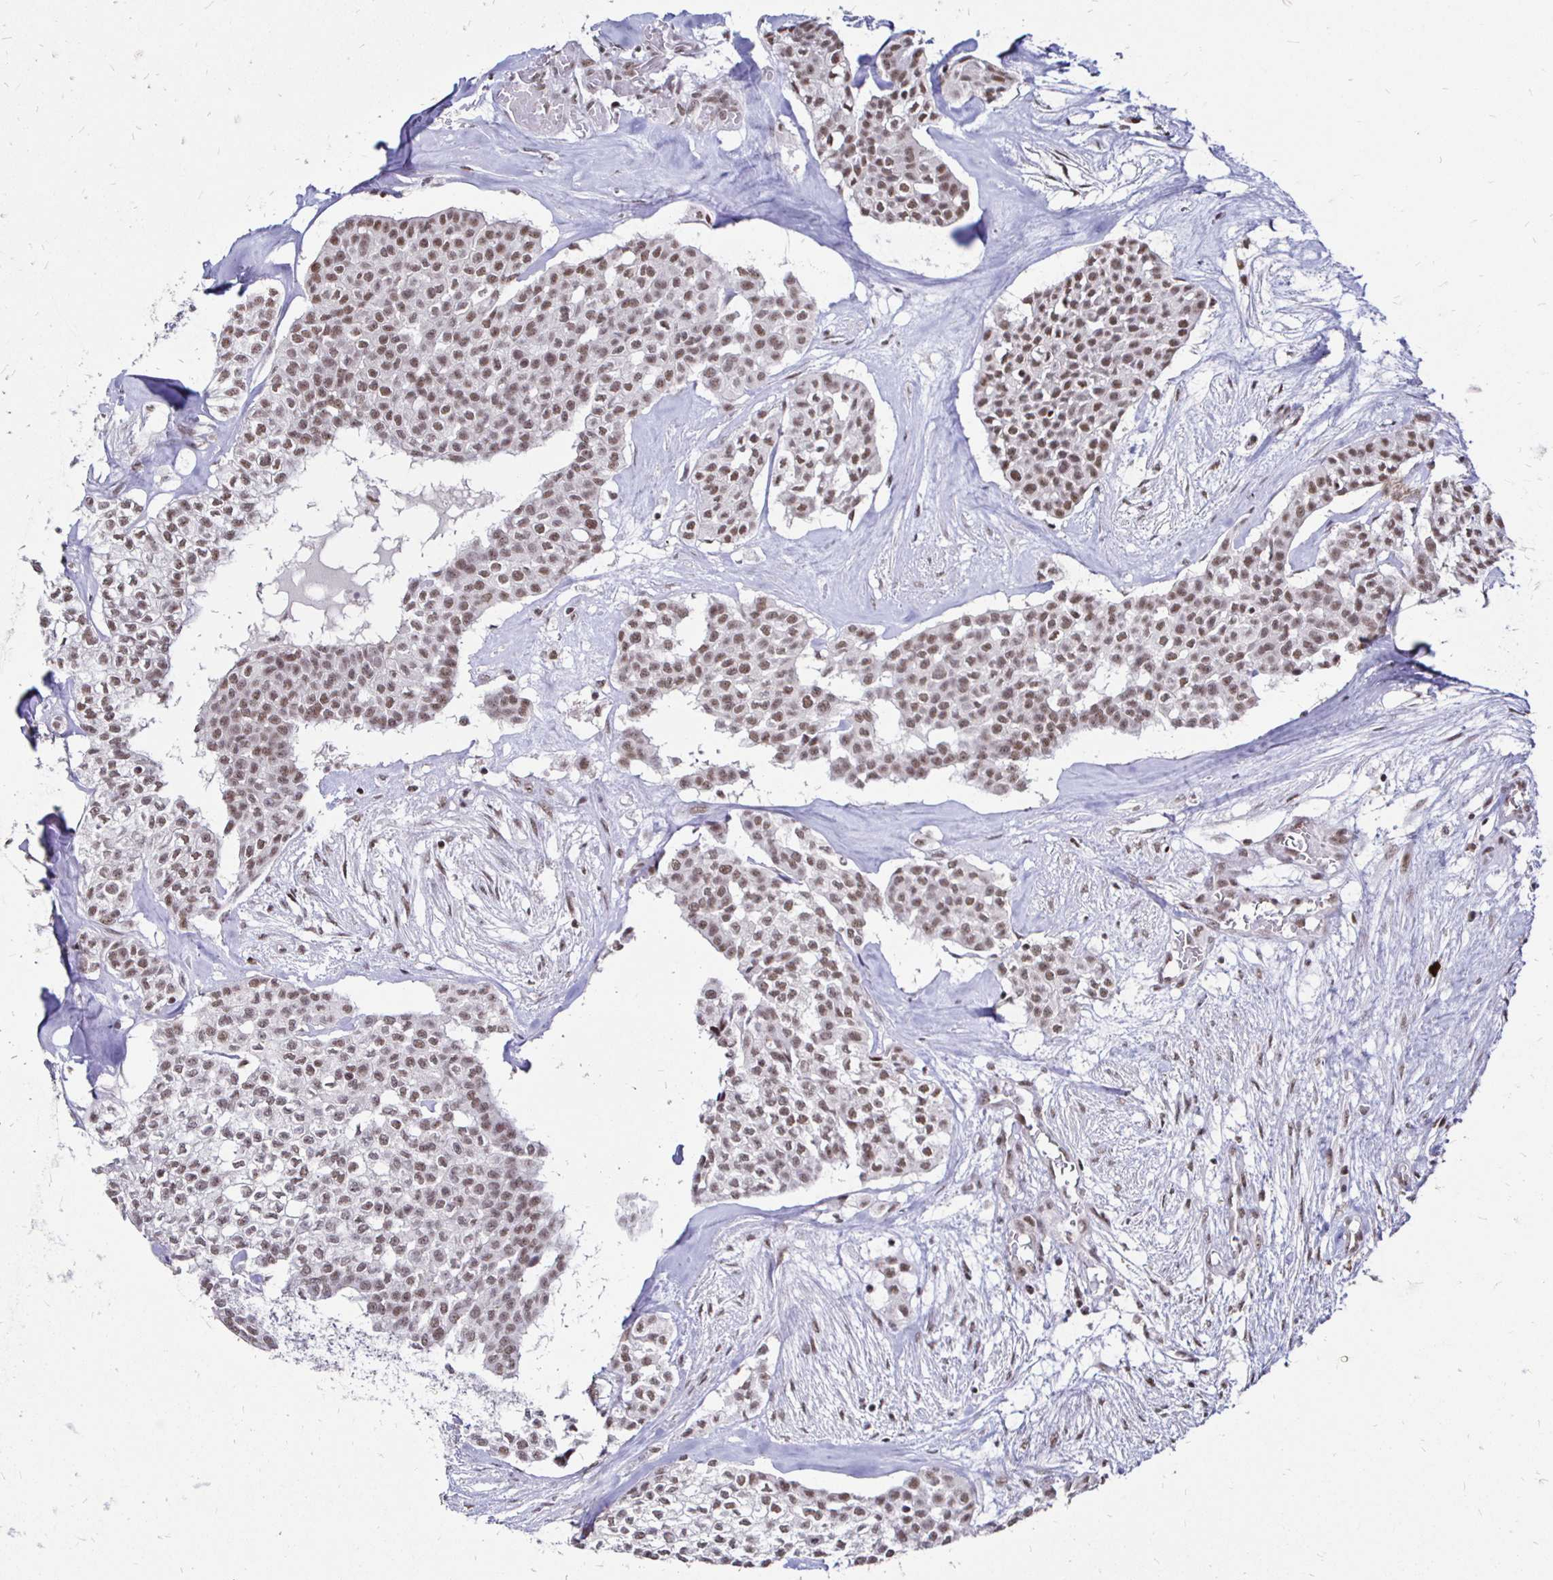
{"staining": {"intensity": "weak", "quantity": ">75%", "location": "nuclear"}, "tissue": "head and neck cancer", "cell_type": "Tumor cells", "image_type": "cancer", "snomed": [{"axis": "morphology", "description": "Adenocarcinoma, NOS"}, {"axis": "topography", "description": "Head-Neck"}], "caption": "Tumor cells demonstrate low levels of weak nuclear staining in about >75% of cells in human head and neck adenocarcinoma. (DAB IHC, brown staining for protein, blue staining for nuclei).", "gene": "SIN3A", "patient": {"sex": "male", "age": 81}}